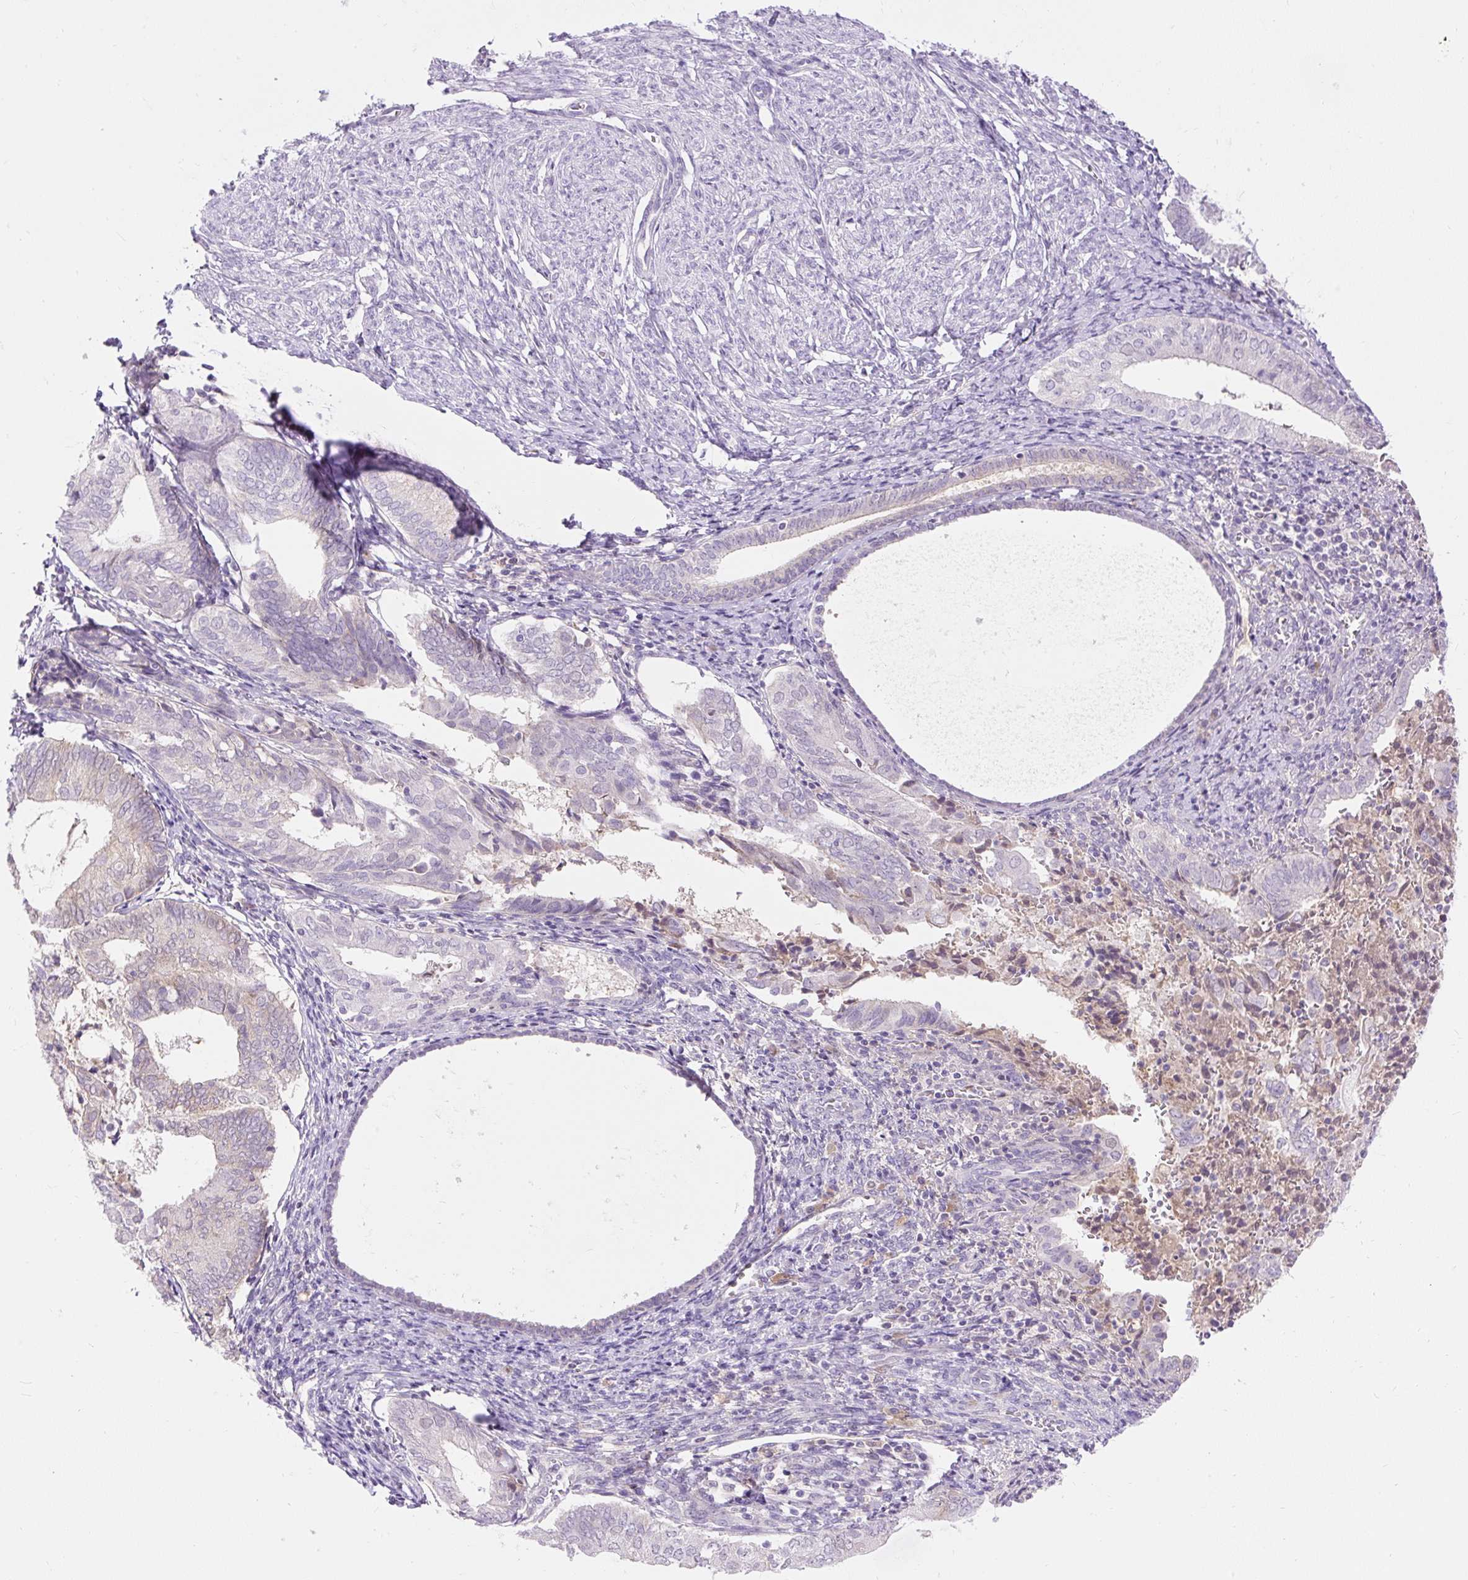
{"staining": {"intensity": "negative", "quantity": "none", "location": "none"}, "tissue": "endometrial cancer", "cell_type": "Tumor cells", "image_type": "cancer", "snomed": [{"axis": "morphology", "description": "Adenocarcinoma, NOS"}, {"axis": "topography", "description": "Endometrium"}], "caption": "Tumor cells show no significant expression in endometrial cancer.", "gene": "TMEM150C", "patient": {"sex": "female", "age": 87}}